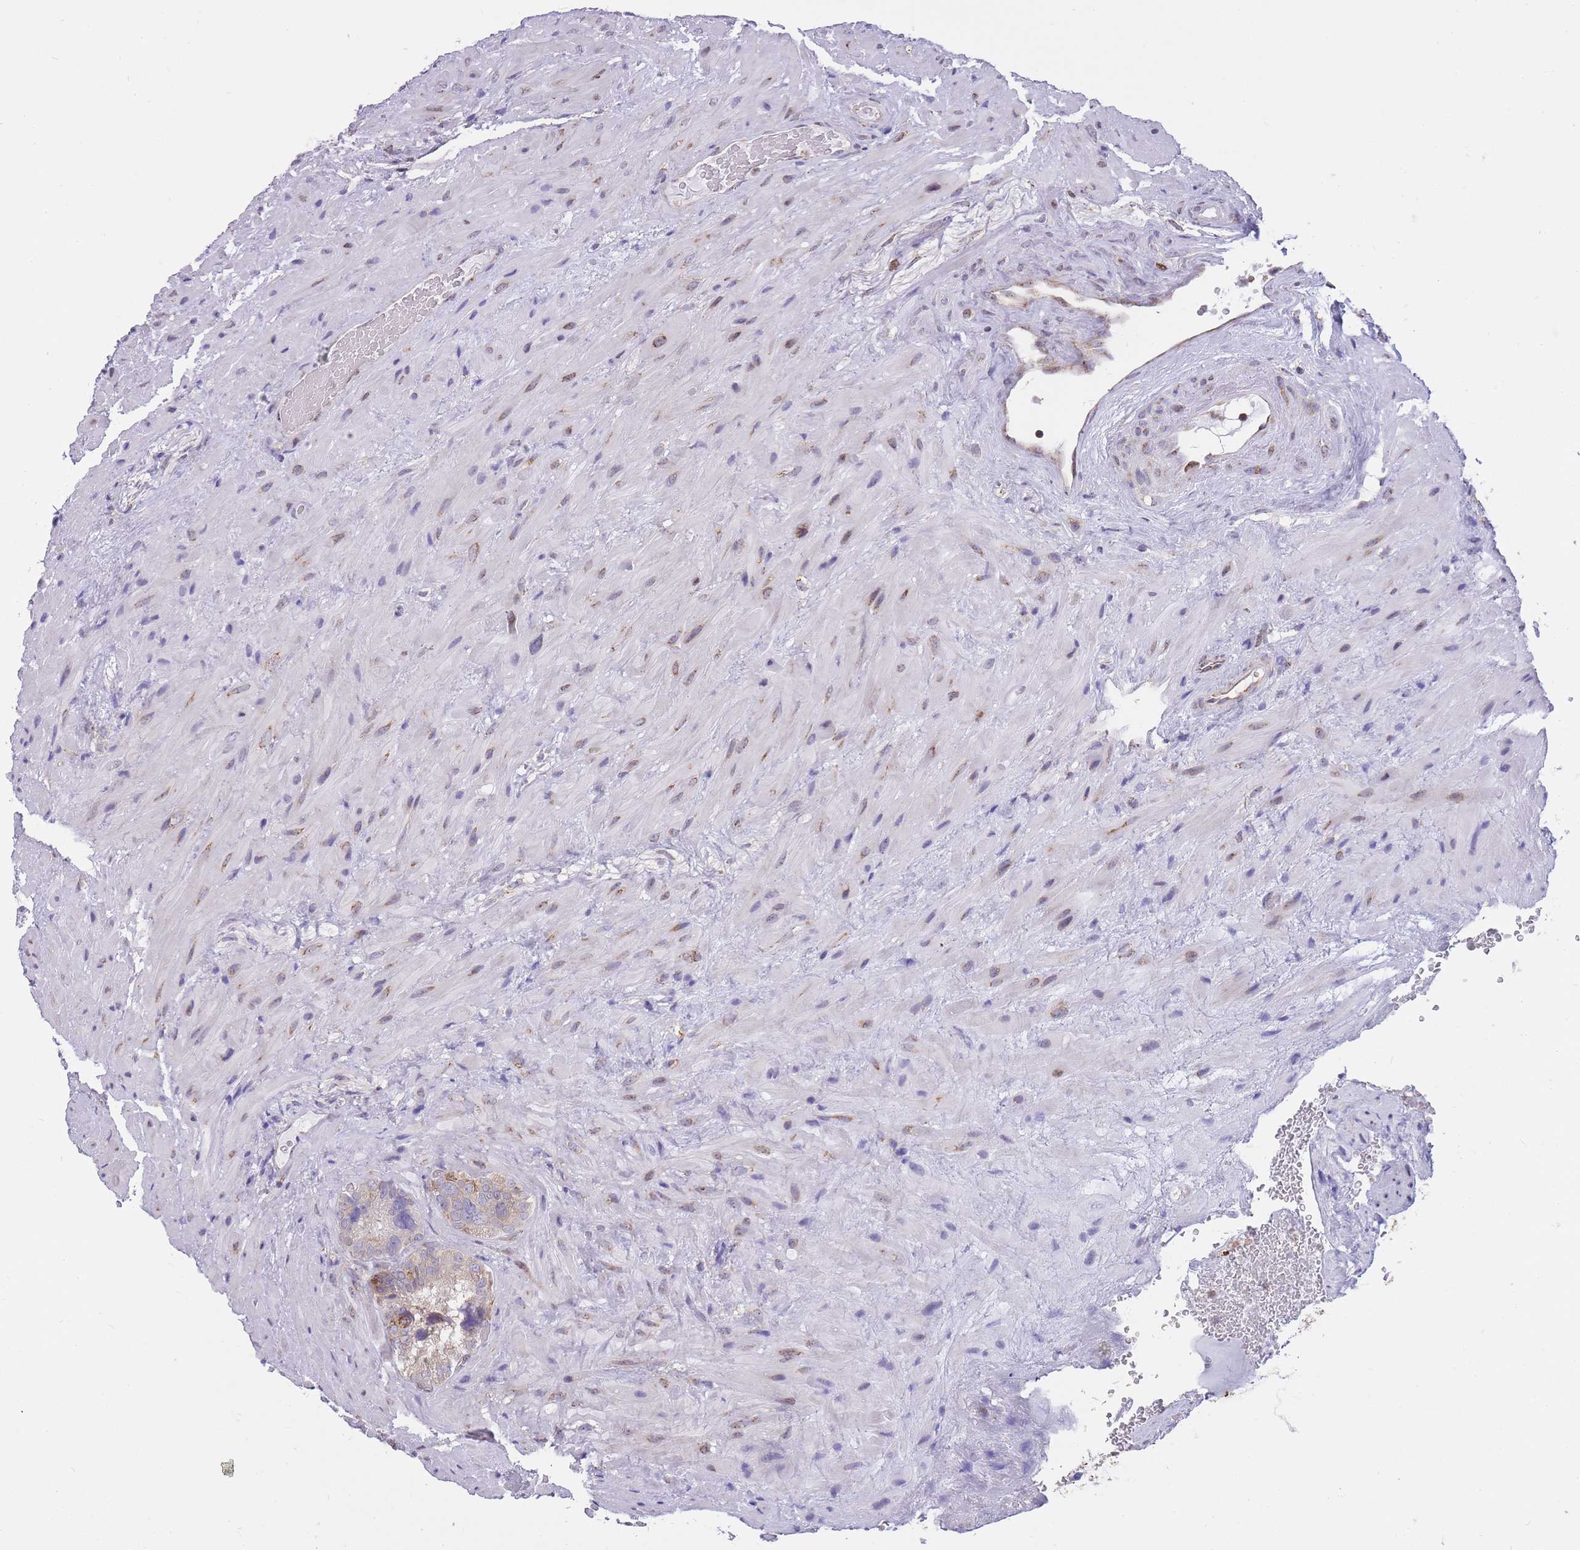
{"staining": {"intensity": "weak", "quantity": "<25%", "location": "cytoplasmic/membranous"}, "tissue": "seminal vesicle", "cell_type": "Glandular cells", "image_type": "normal", "snomed": [{"axis": "morphology", "description": "Normal tissue, NOS"}, {"axis": "topography", "description": "Seminal veicle"}, {"axis": "topography", "description": "Peripheral nerve tissue"}], "caption": "Immunohistochemical staining of benign seminal vesicle exhibits no significant expression in glandular cells. (DAB immunohistochemistry (IHC) with hematoxylin counter stain).", "gene": "ZNF662", "patient": {"sex": "male", "age": 67}}